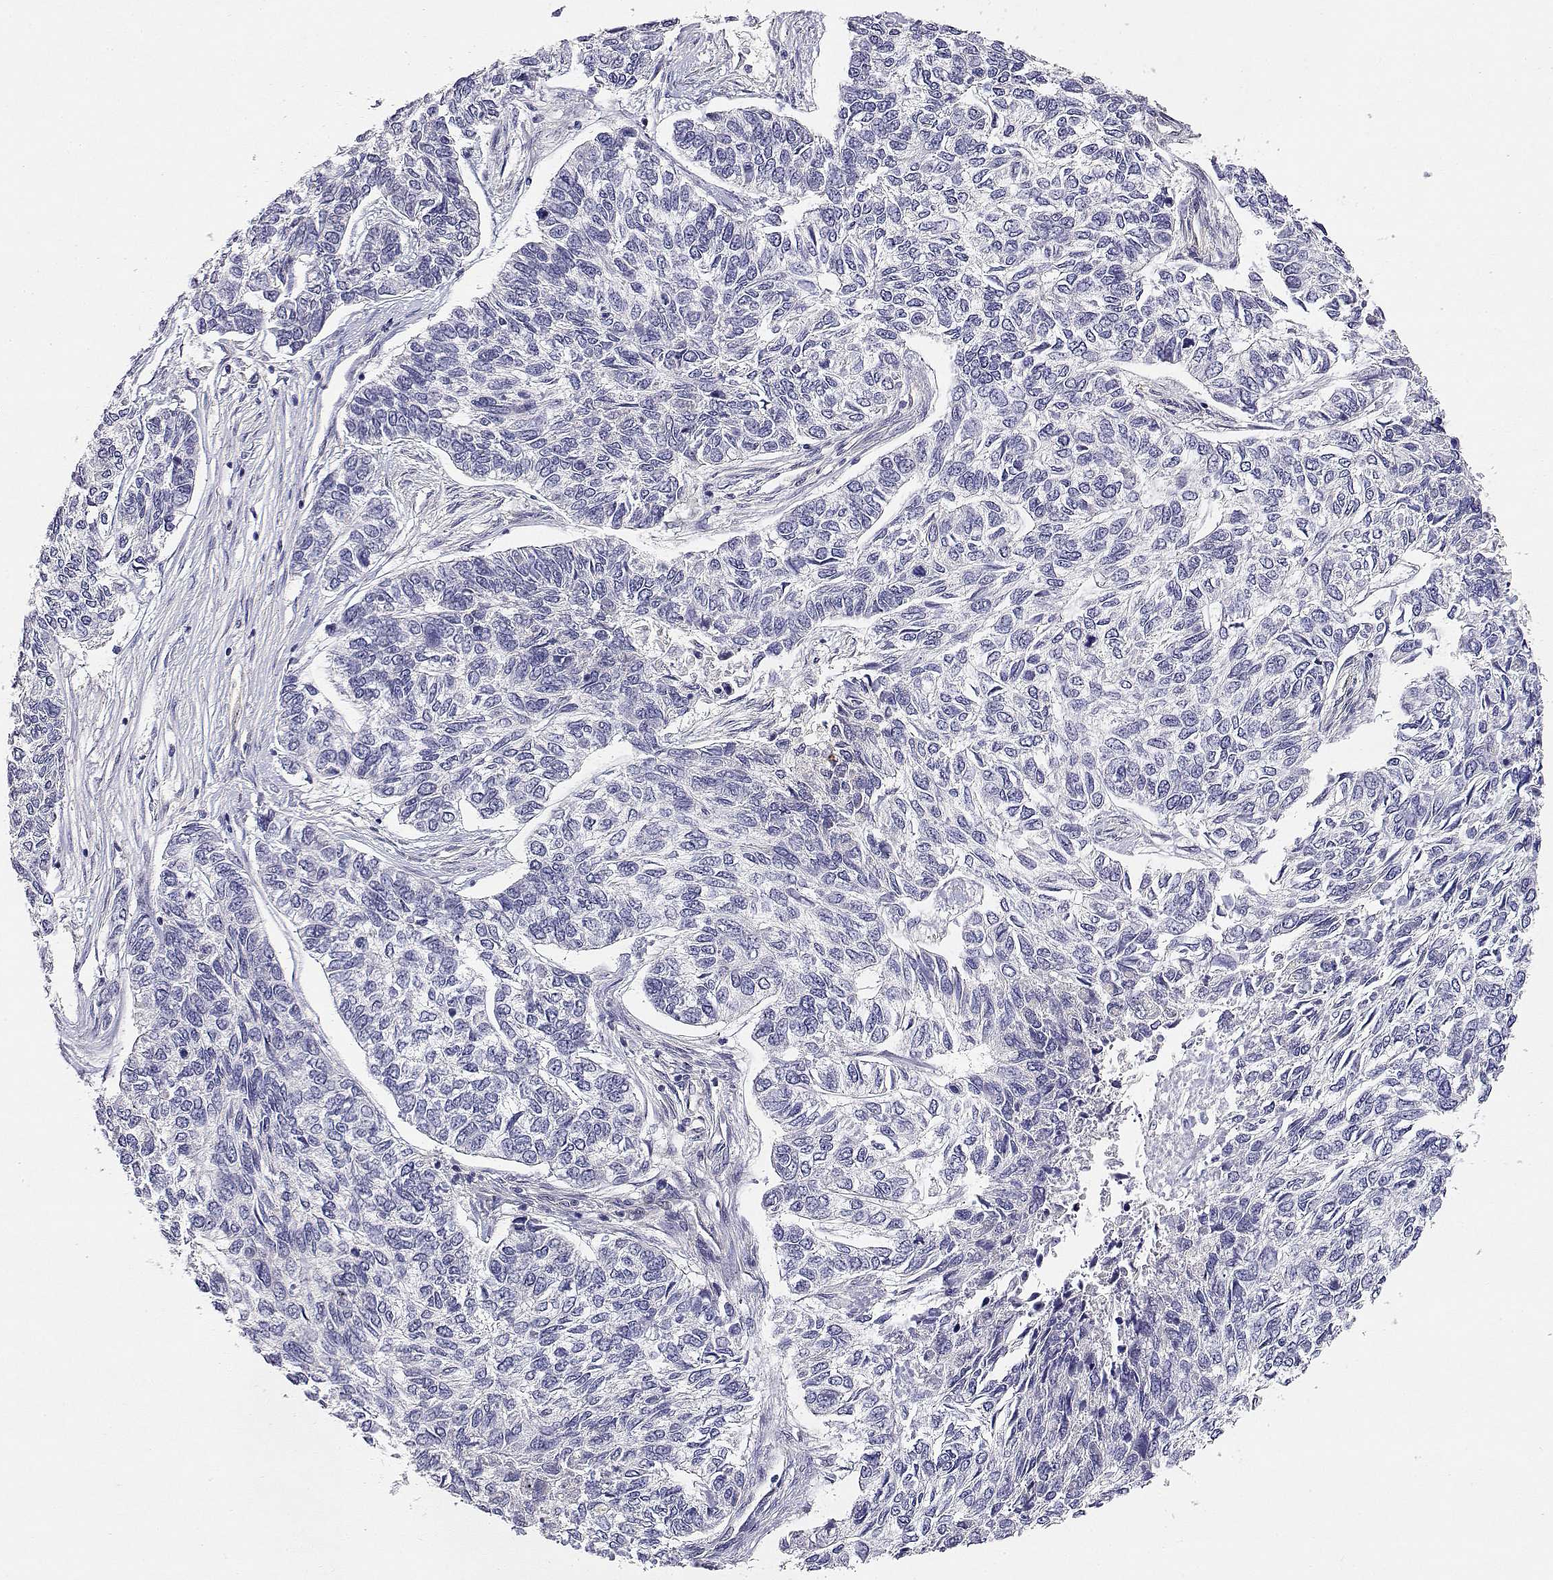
{"staining": {"intensity": "negative", "quantity": "none", "location": "none"}, "tissue": "skin cancer", "cell_type": "Tumor cells", "image_type": "cancer", "snomed": [{"axis": "morphology", "description": "Basal cell carcinoma"}, {"axis": "topography", "description": "Skin"}], "caption": "Photomicrograph shows no significant protein staining in tumor cells of basal cell carcinoma (skin).", "gene": "ADA", "patient": {"sex": "female", "age": 65}}